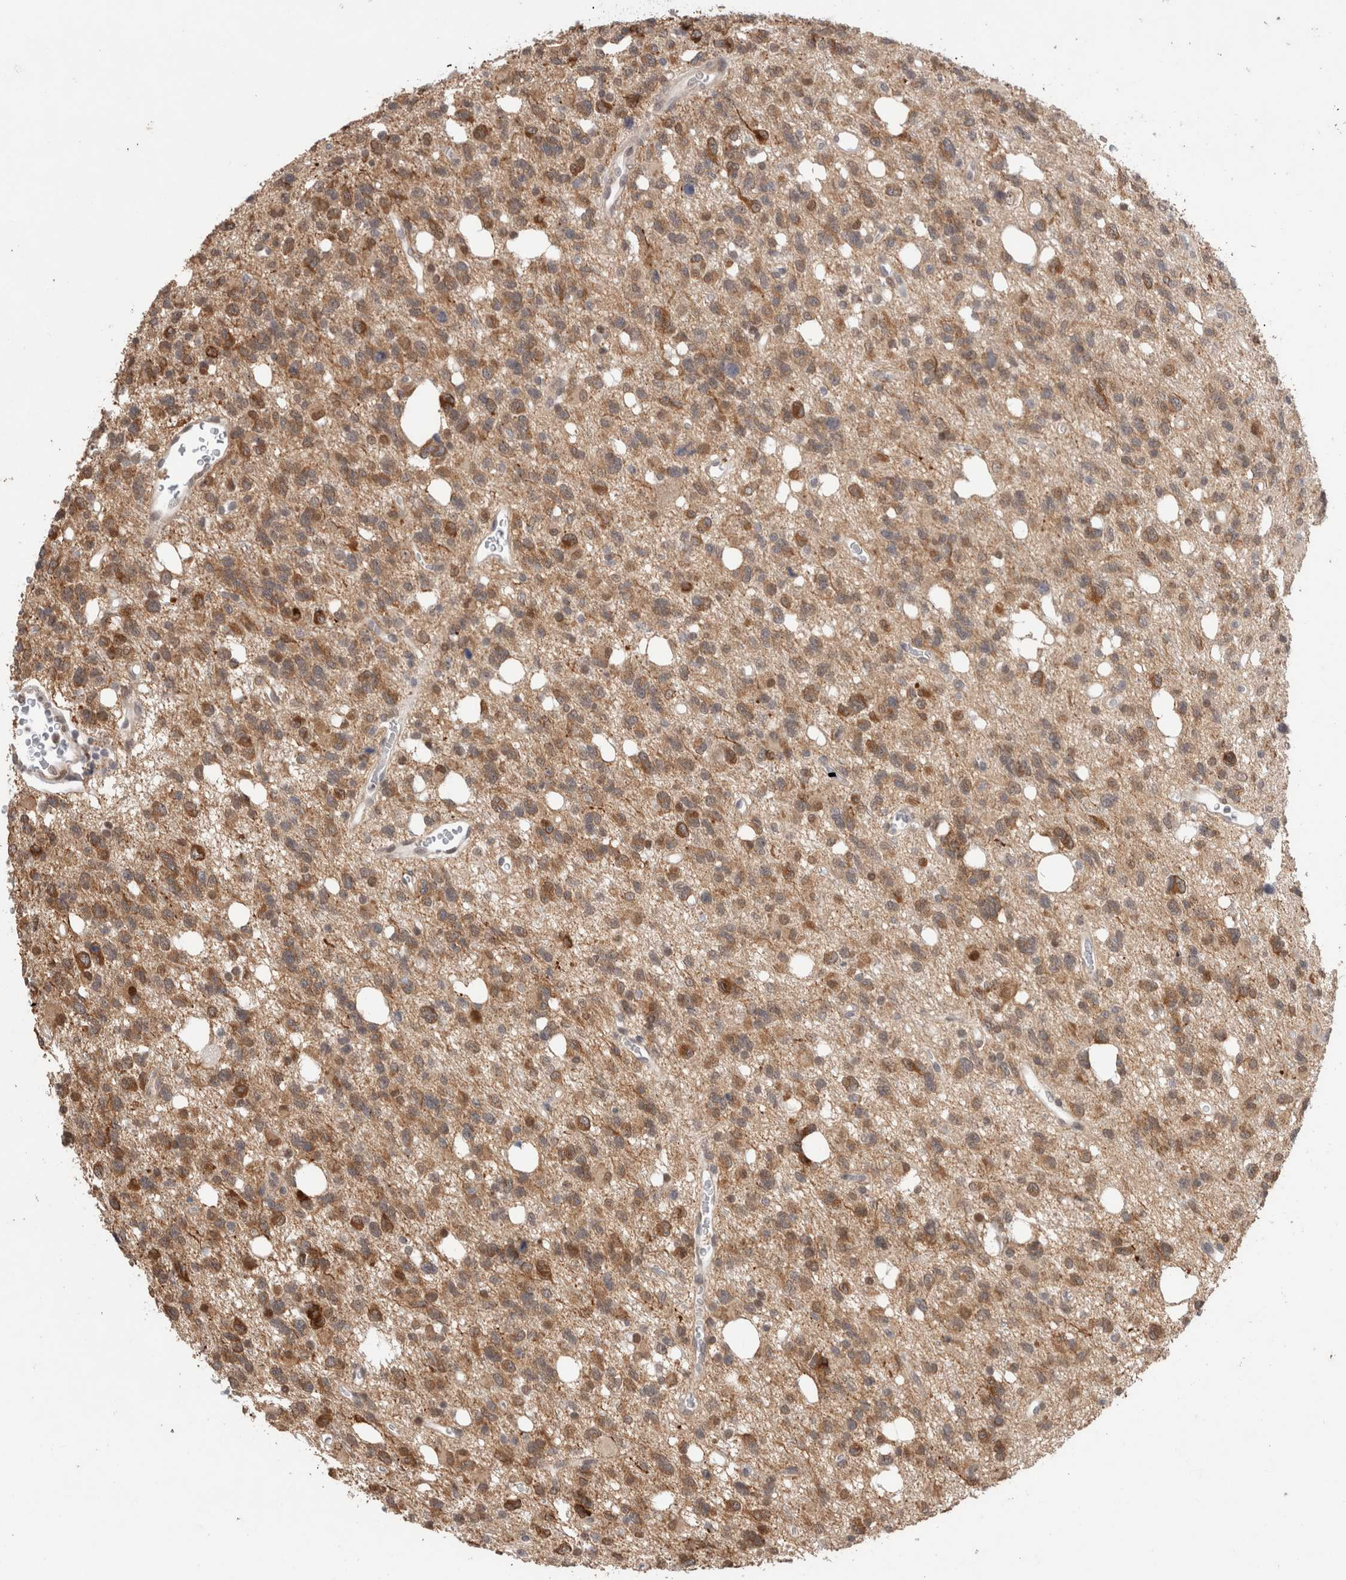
{"staining": {"intensity": "moderate", "quantity": ">75%", "location": "cytoplasmic/membranous"}, "tissue": "glioma", "cell_type": "Tumor cells", "image_type": "cancer", "snomed": [{"axis": "morphology", "description": "Glioma, malignant, High grade"}, {"axis": "topography", "description": "Brain"}], "caption": "Moderate cytoplasmic/membranous protein staining is present in approximately >75% of tumor cells in glioma.", "gene": "SYDE2", "patient": {"sex": "female", "age": 62}}